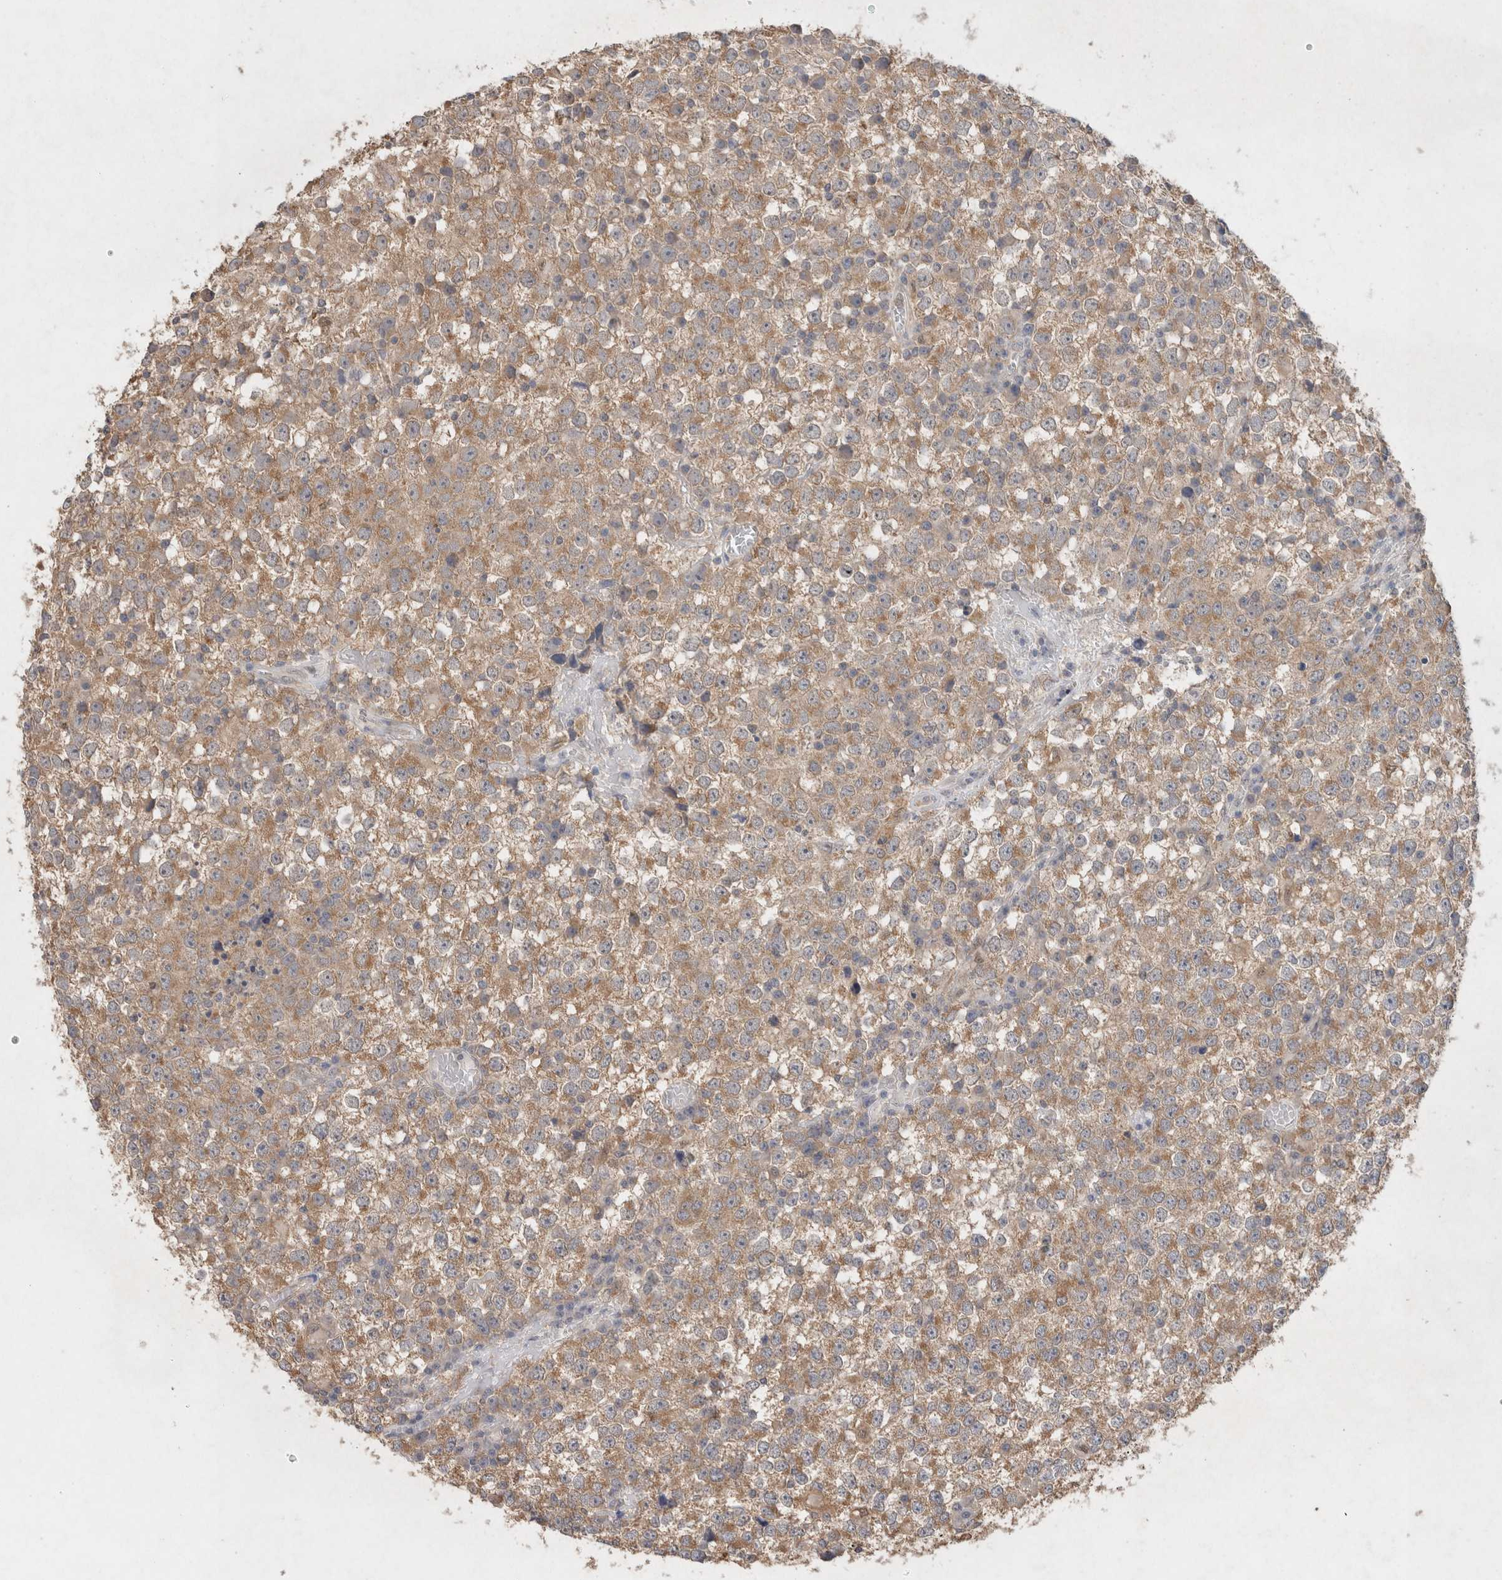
{"staining": {"intensity": "moderate", "quantity": ">75%", "location": "cytoplasmic/membranous"}, "tissue": "testis cancer", "cell_type": "Tumor cells", "image_type": "cancer", "snomed": [{"axis": "morphology", "description": "Seminoma, NOS"}, {"axis": "topography", "description": "Testis"}], "caption": "High-magnification brightfield microscopy of testis cancer stained with DAB (3,3'-diaminobenzidine) (brown) and counterstained with hematoxylin (blue). tumor cells exhibit moderate cytoplasmic/membranous expression is present in about>75% of cells.", "gene": "RAB14", "patient": {"sex": "male", "age": 65}}